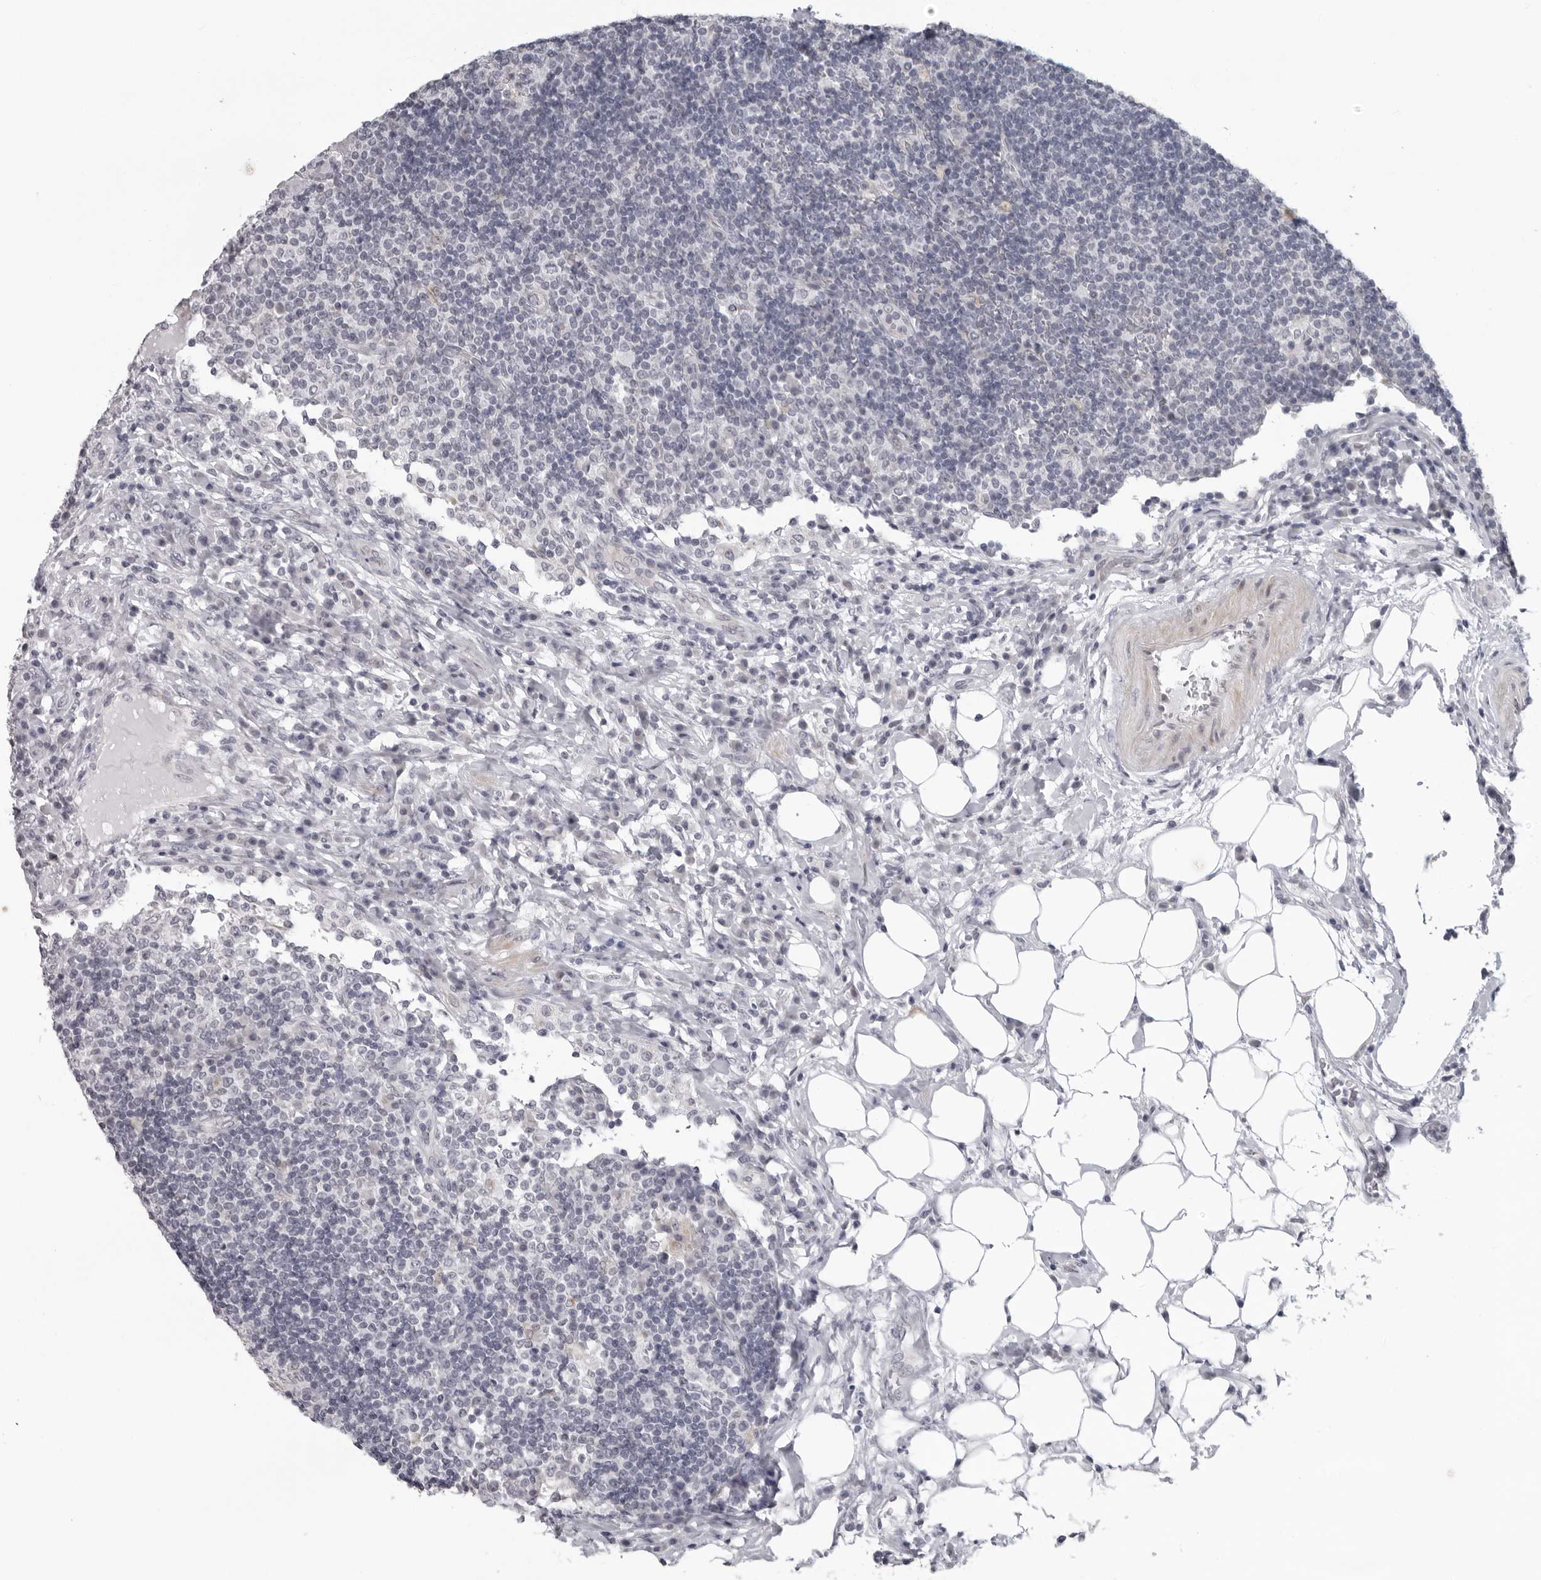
{"staining": {"intensity": "negative", "quantity": "none", "location": "none"}, "tissue": "lymph node", "cell_type": "Germinal center cells", "image_type": "normal", "snomed": [{"axis": "morphology", "description": "Normal tissue, NOS"}, {"axis": "topography", "description": "Lymph node"}], "caption": "IHC of normal lymph node demonstrates no staining in germinal center cells.", "gene": "OPLAH", "patient": {"sex": "female", "age": 53}}